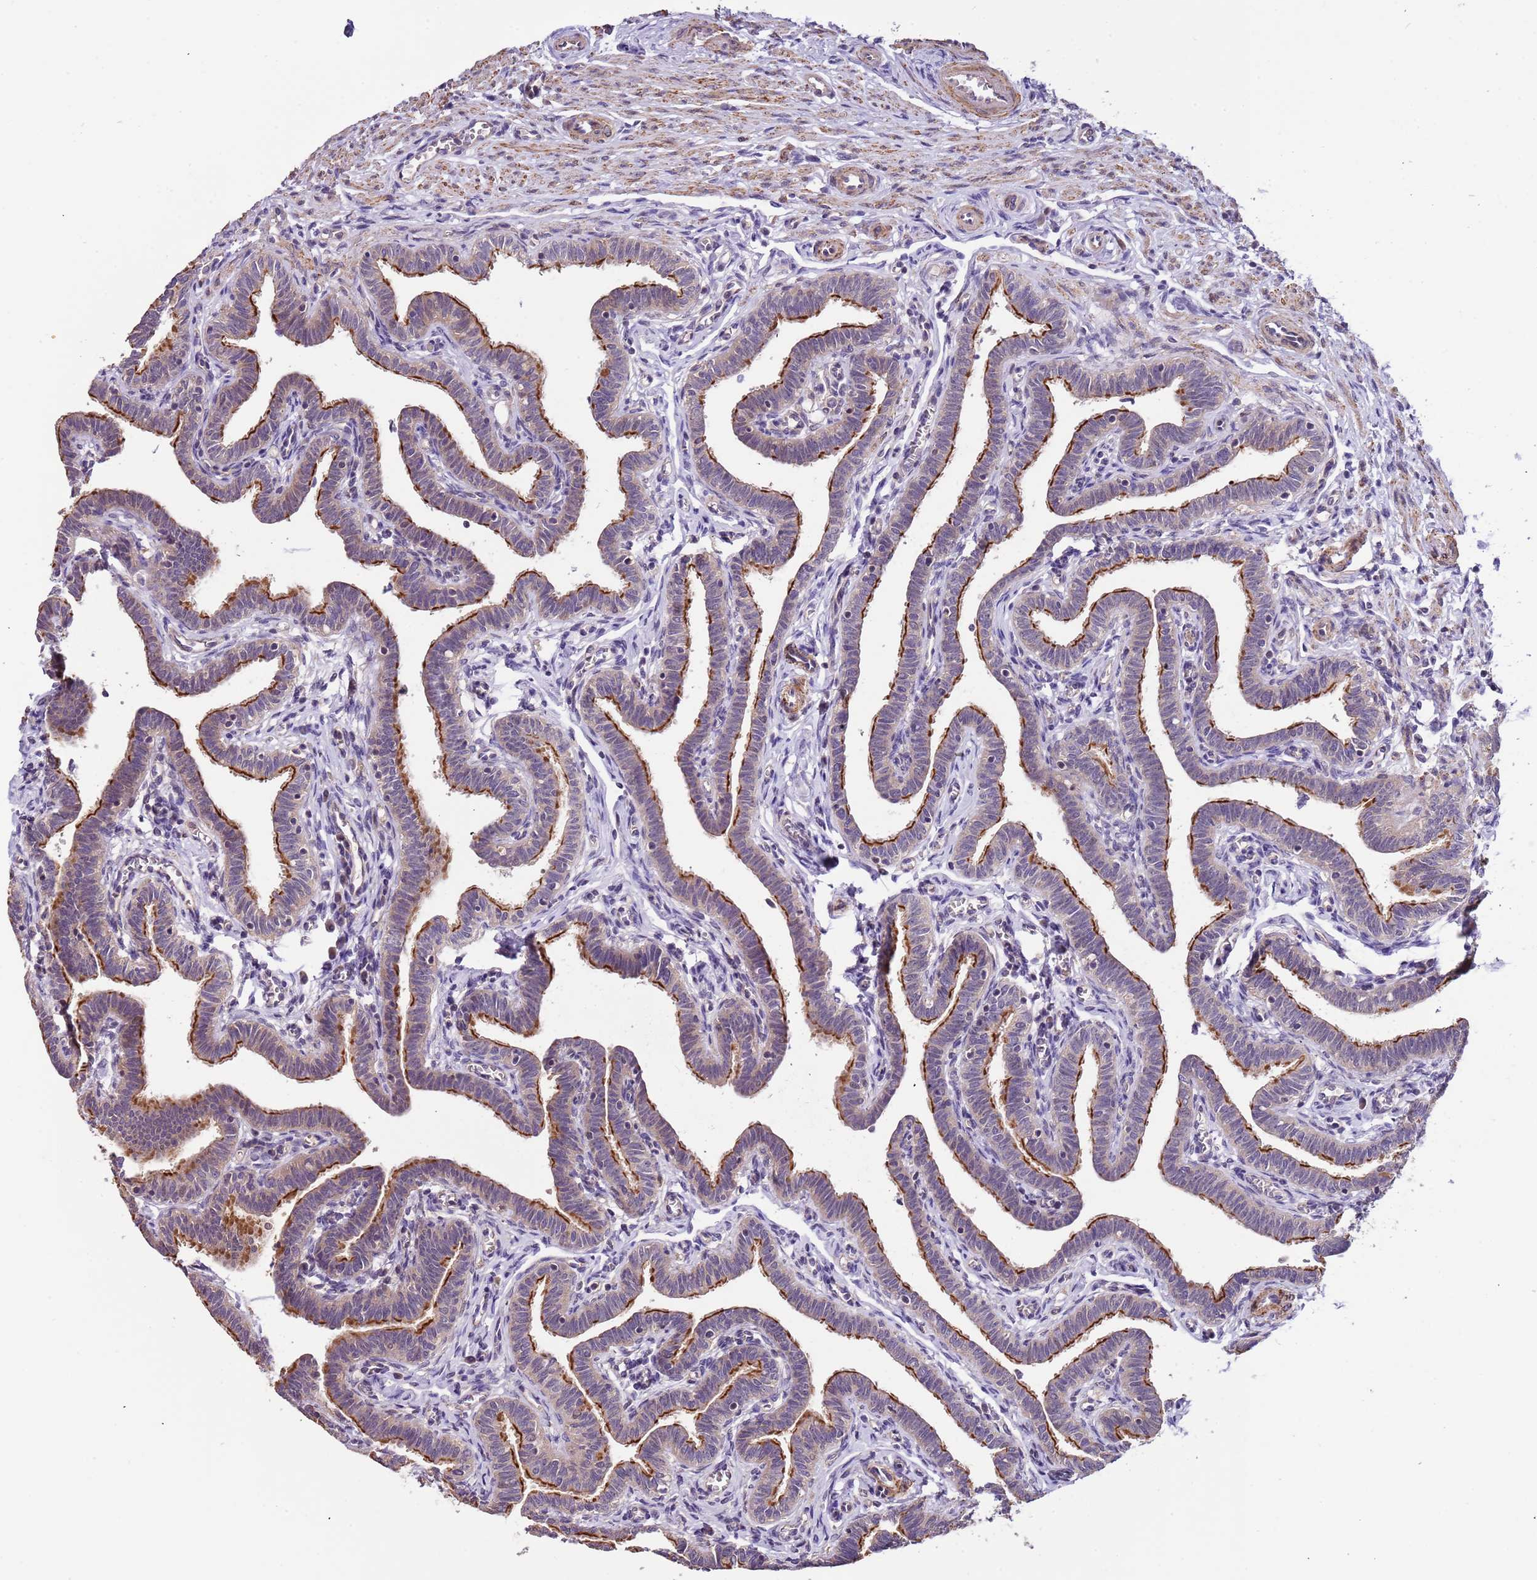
{"staining": {"intensity": "strong", "quantity": "25%-75%", "location": "cytoplasmic/membranous"}, "tissue": "fallopian tube", "cell_type": "Glandular cells", "image_type": "normal", "snomed": [{"axis": "morphology", "description": "Normal tissue, NOS"}, {"axis": "topography", "description": "Fallopian tube"}], "caption": "The immunohistochemical stain highlights strong cytoplasmic/membranous staining in glandular cells of benign fallopian tube. The protein is stained brown, and the nuclei are stained in blue (DAB (3,3'-diaminobenzidine) IHC with brightfield microscopy, high magnification).", "gene": "LAMB4", "patient": {"sex": "female", "age": 36}}